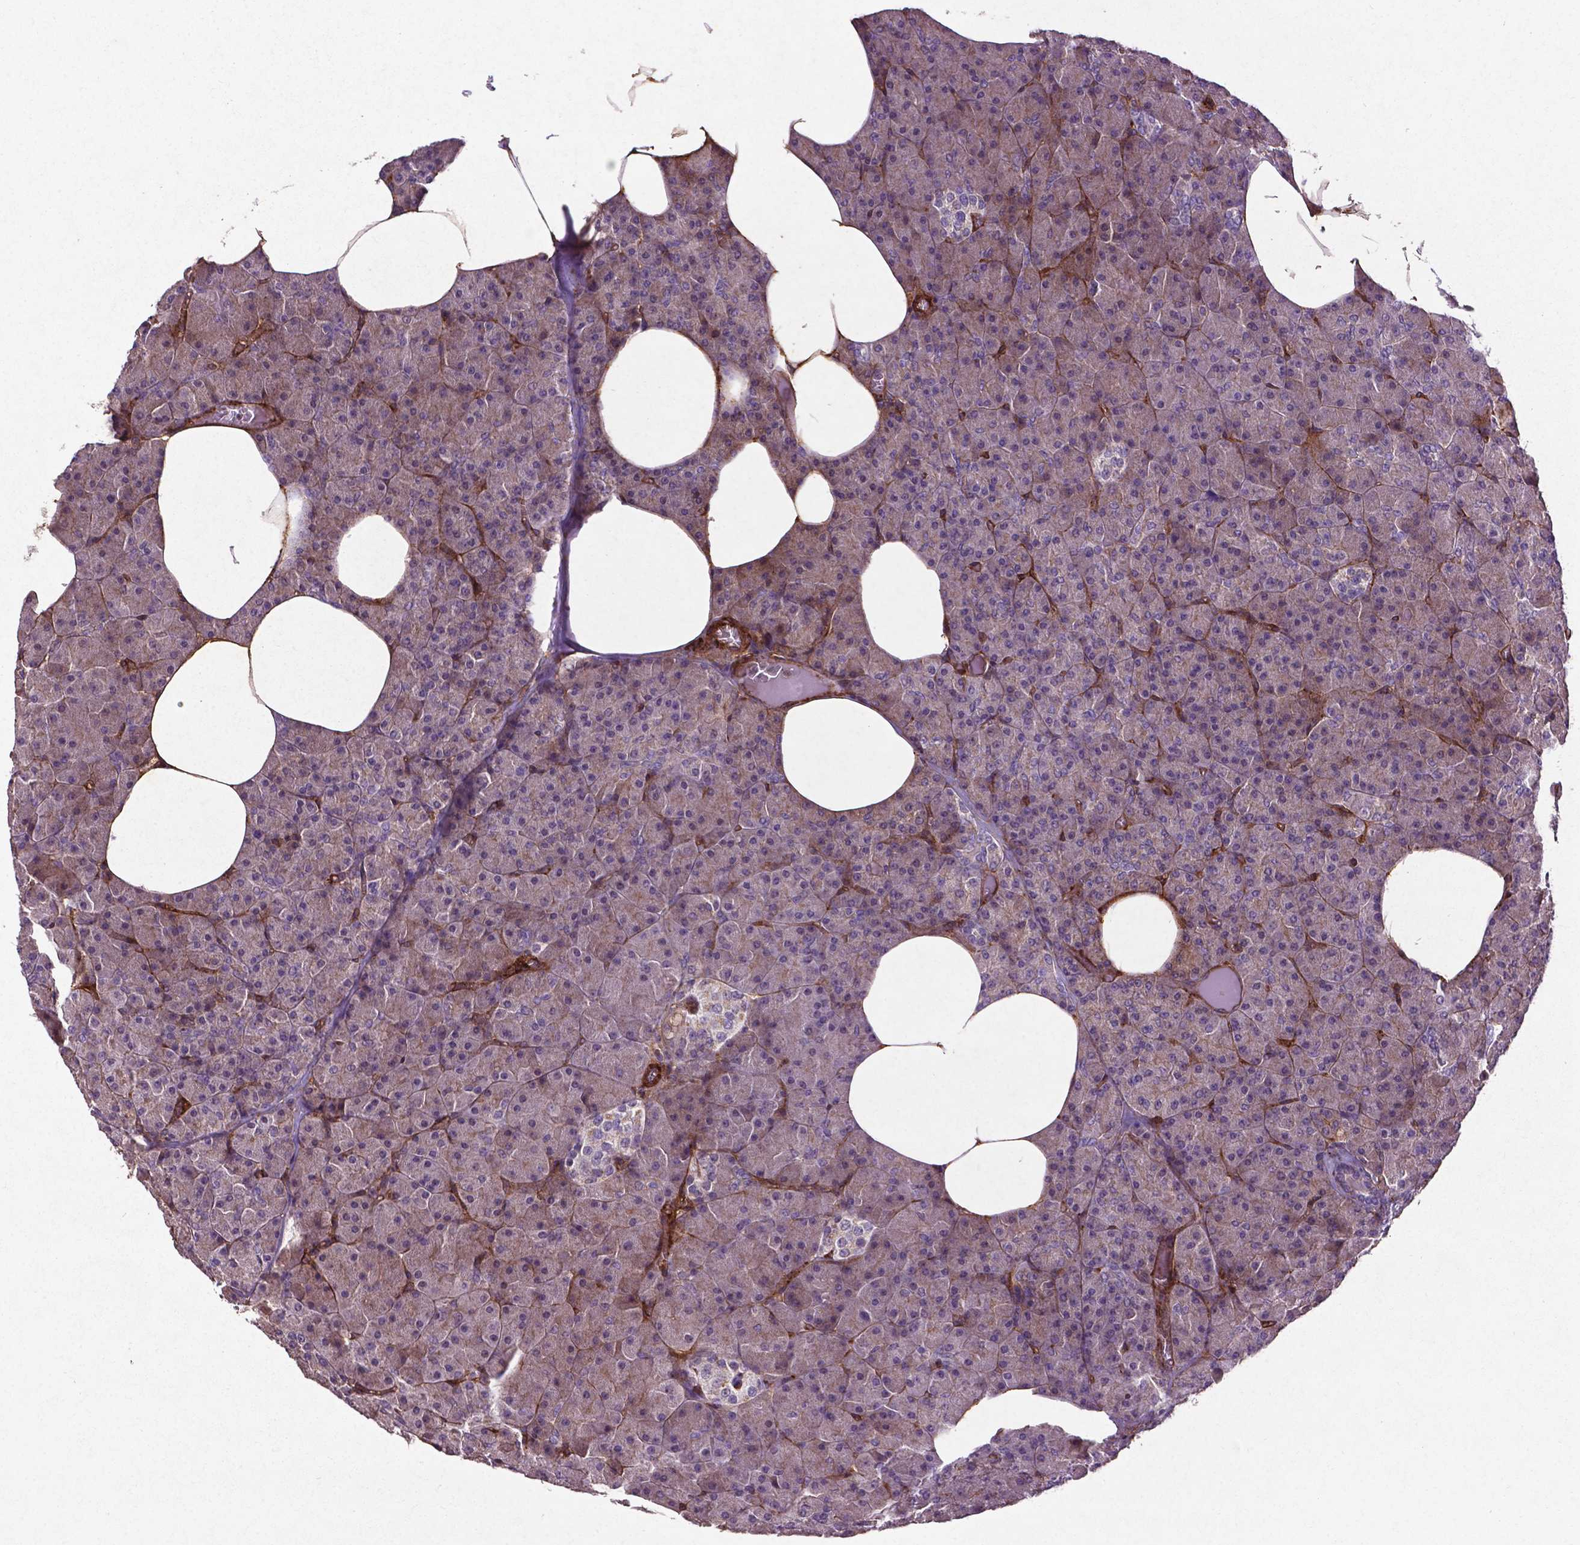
{"staining": {"intensity": "weak", "quantity": "25%-75%", "location": "cytoplasmic/membranous"}, "tissue": "pancreas", "cell_type": "Exocrine glandular cells", "image_type": "normal", "snomed": [{"axis": "morphology", "description": "Normal tissue, NOS"}, {"axis": "topography", "description": "Pancreas"}], "caption": "IHC (DAB) staining of benign human pancreas reveals weak cytoplasmic/membranous protein staining in approximately 25%-75% of exocrine glandular cells. The staining is performed using DAB brown chromogen to label protein expression. The nuclei are counter-stained blue using hematoxylin.", "gene": "RRAS", "patient": {"sex": "female", "age": 45}}